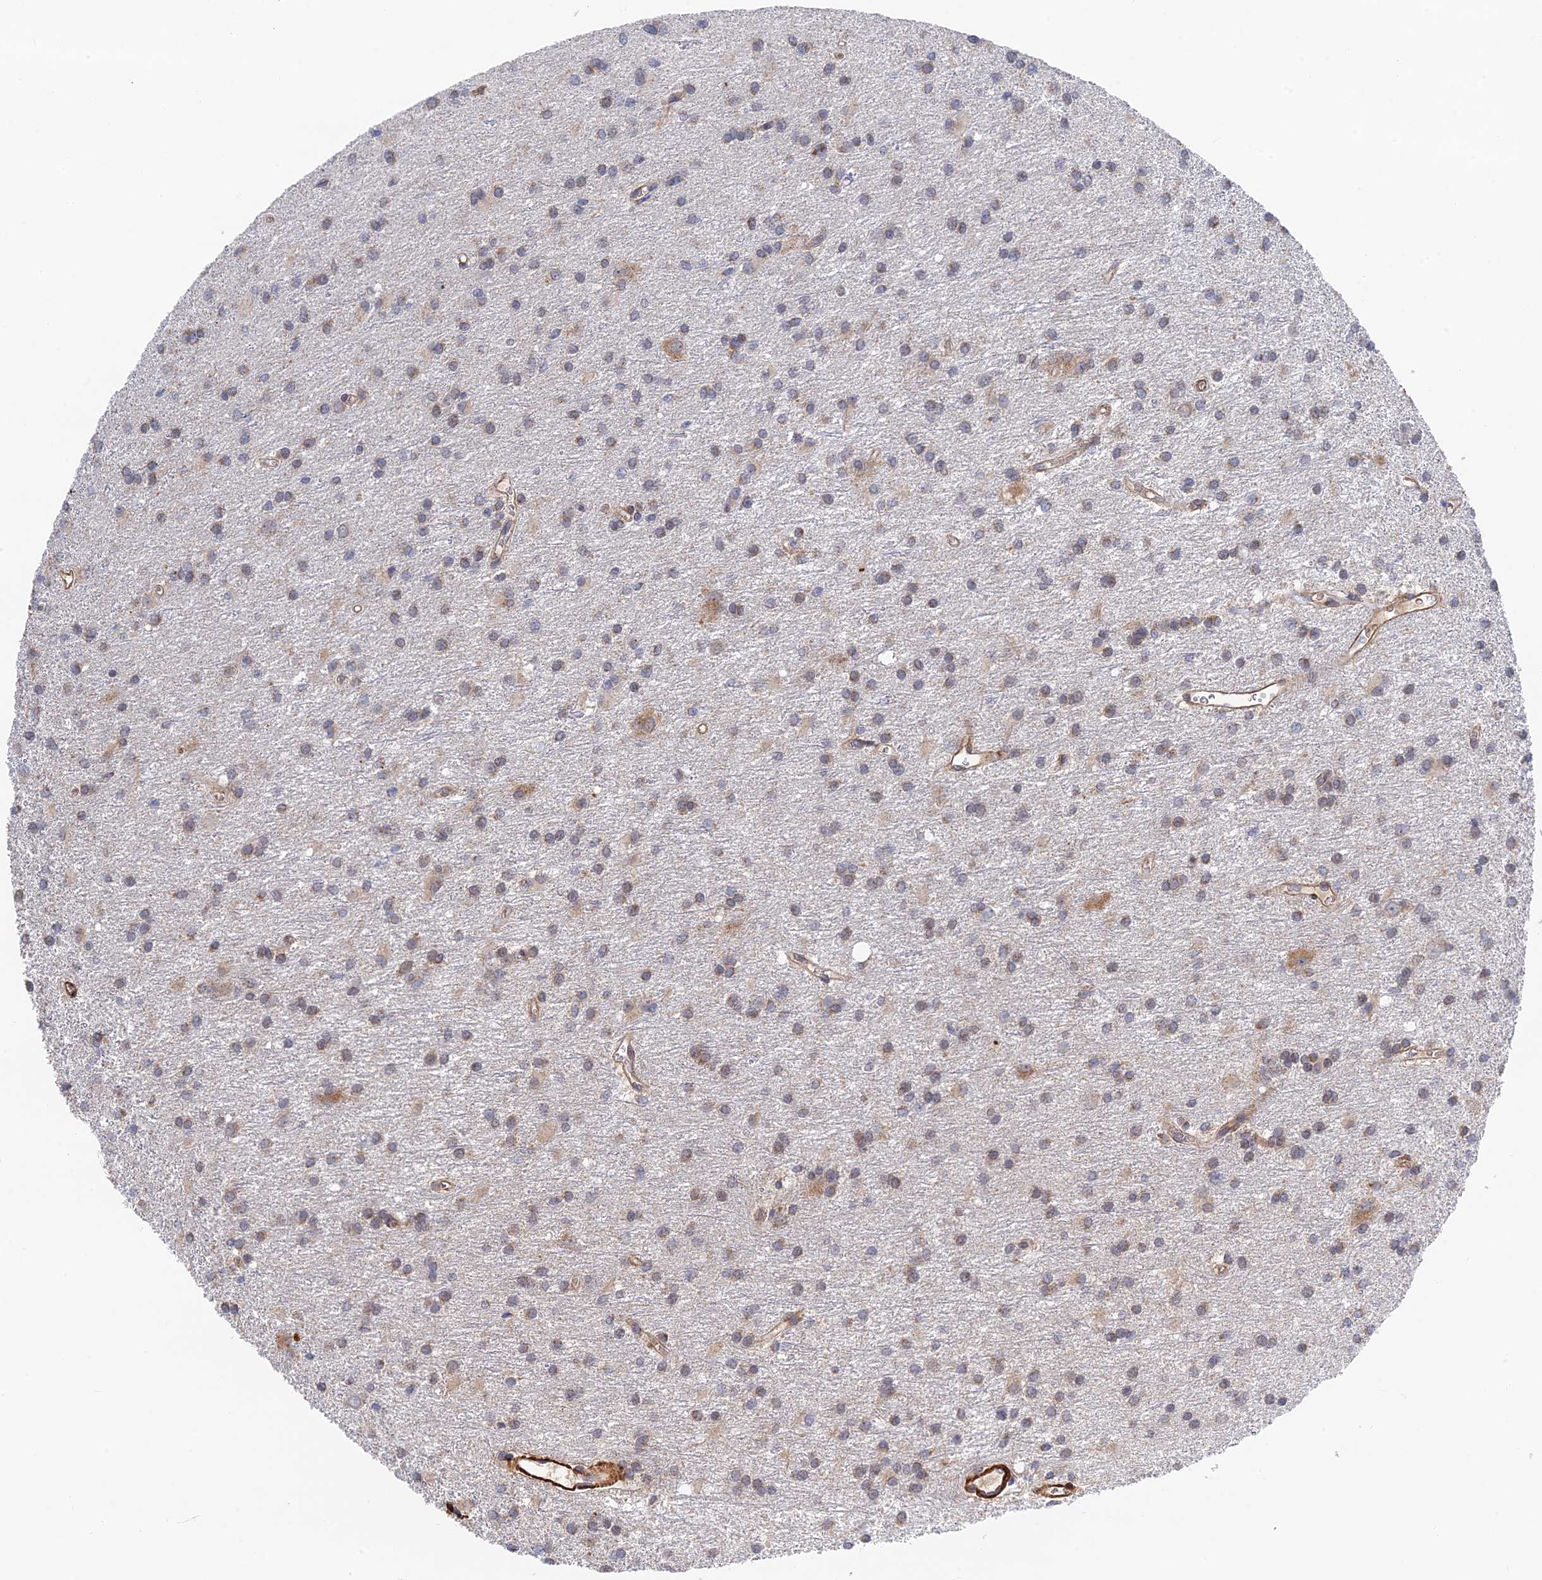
{"staining": {"intensity": "weak", "quantity": "25%-75%", "location": "cytoplasmic/membranous"}, "tissue": "glioma", "cell_type": "Tumor cells", "image_type": "cancer", "snomed": [{"axis": "morphology", "description": "Glioma, malignant, High grade"}, {"axis": "topography", "description": "Brain"}], "caption": "This histopathology image shows immunohistochemistry staining of human glioma, with low weak cytoplasmic/membranous expression in about 25%-75% of tumor cells.", "gene": "ZNF320", "patient": {"sex": "female", "age": 50}}